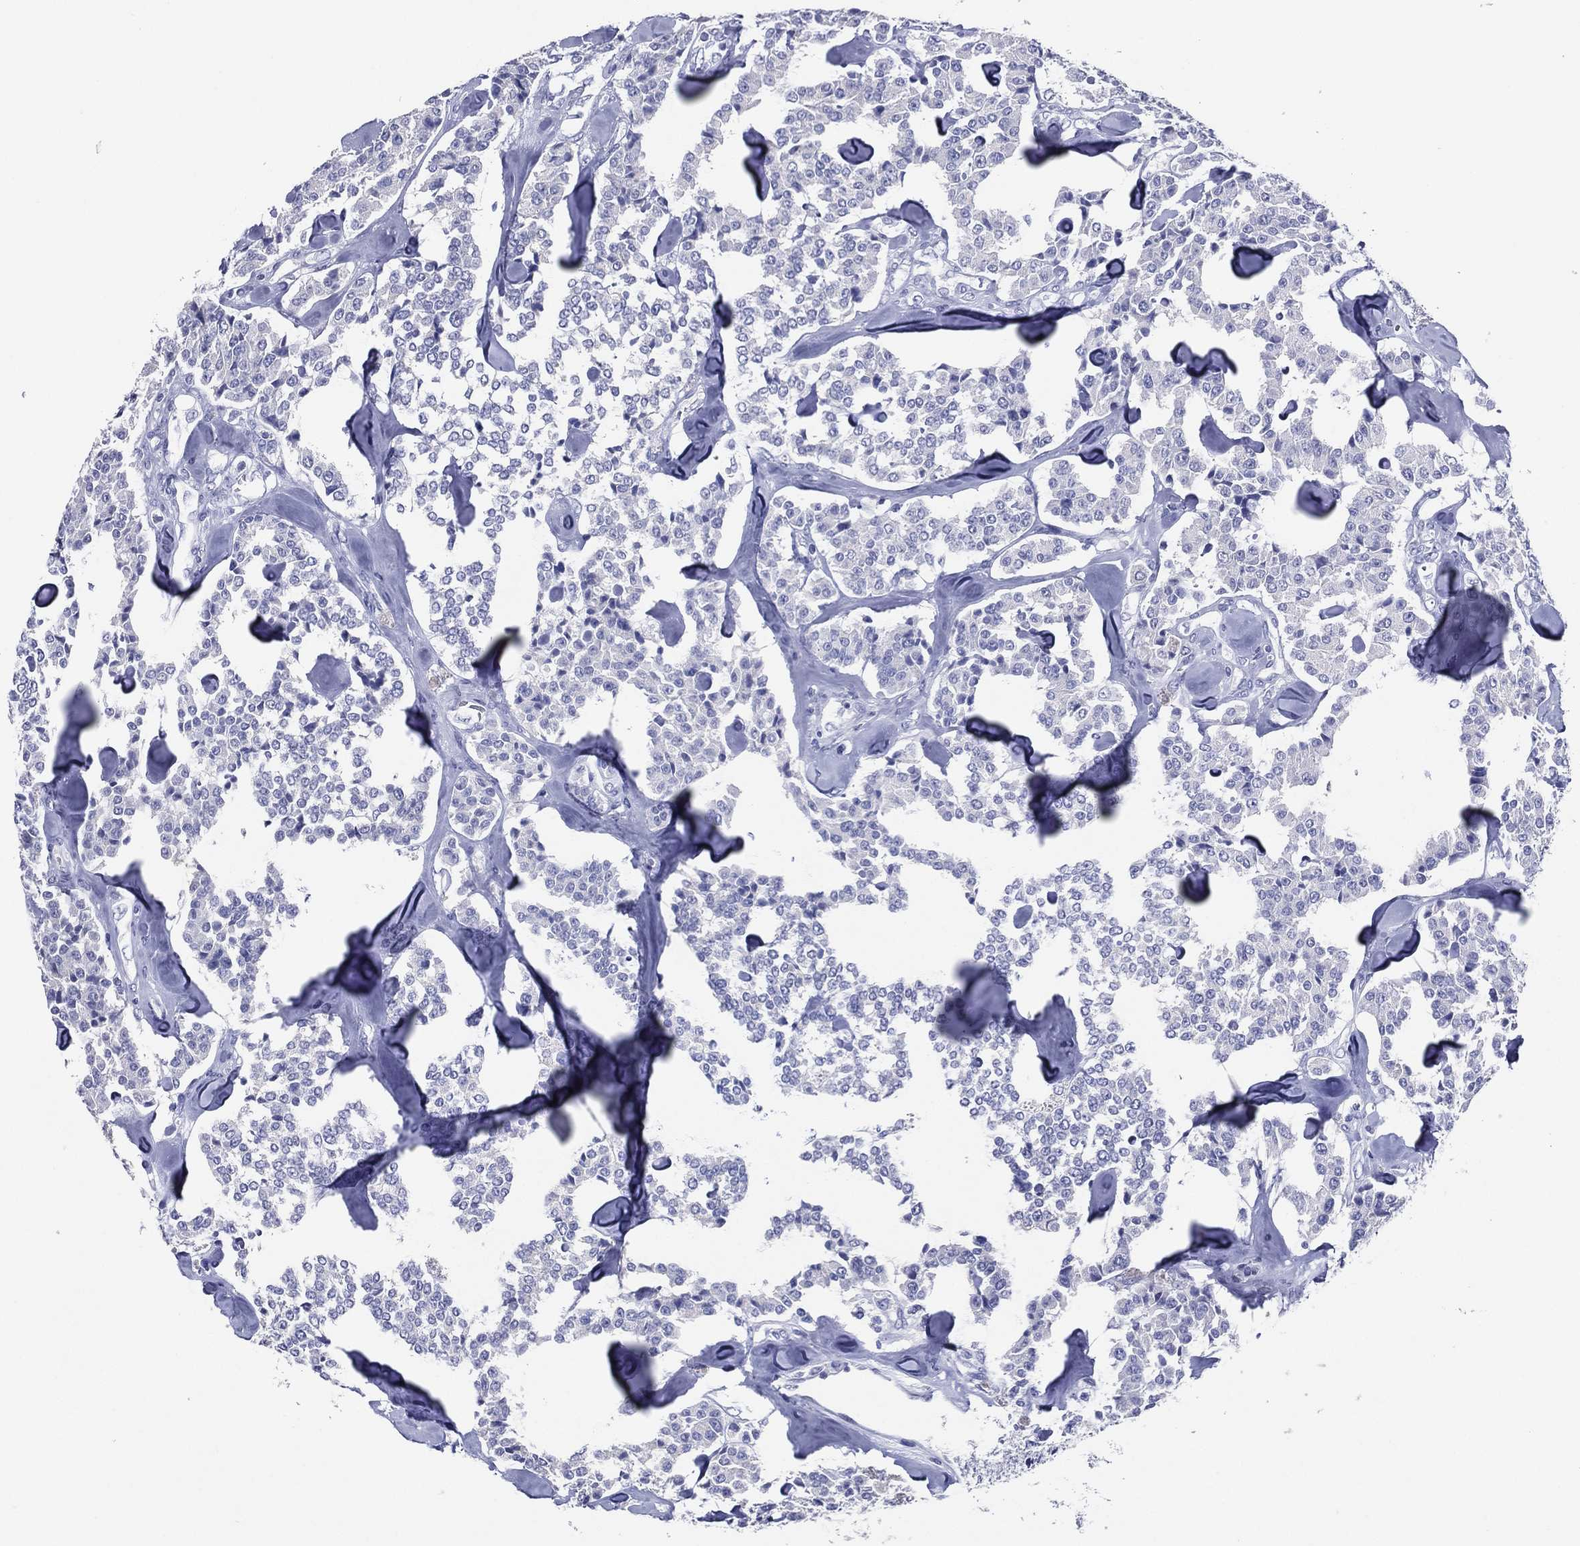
{"staining": {"intensity": "negative", "quantity": "none", "location": "none"}, "tissue": "carcinoid", "cell_type": "Tumor cells", "image_type": "cancer", "snomed": [{"axis": "morphology", "description": "Carcinoid, malignant, NOS"}, {"axis": "topography", "description": "Pancreas"}], "caption": "This is an immunohistochemistry (IHC) photomicrograph of human carcinoid. There is no expression in tumor cells.", "gene": "TFAP2A", "patient": {"sex": "male", "age": 41}}